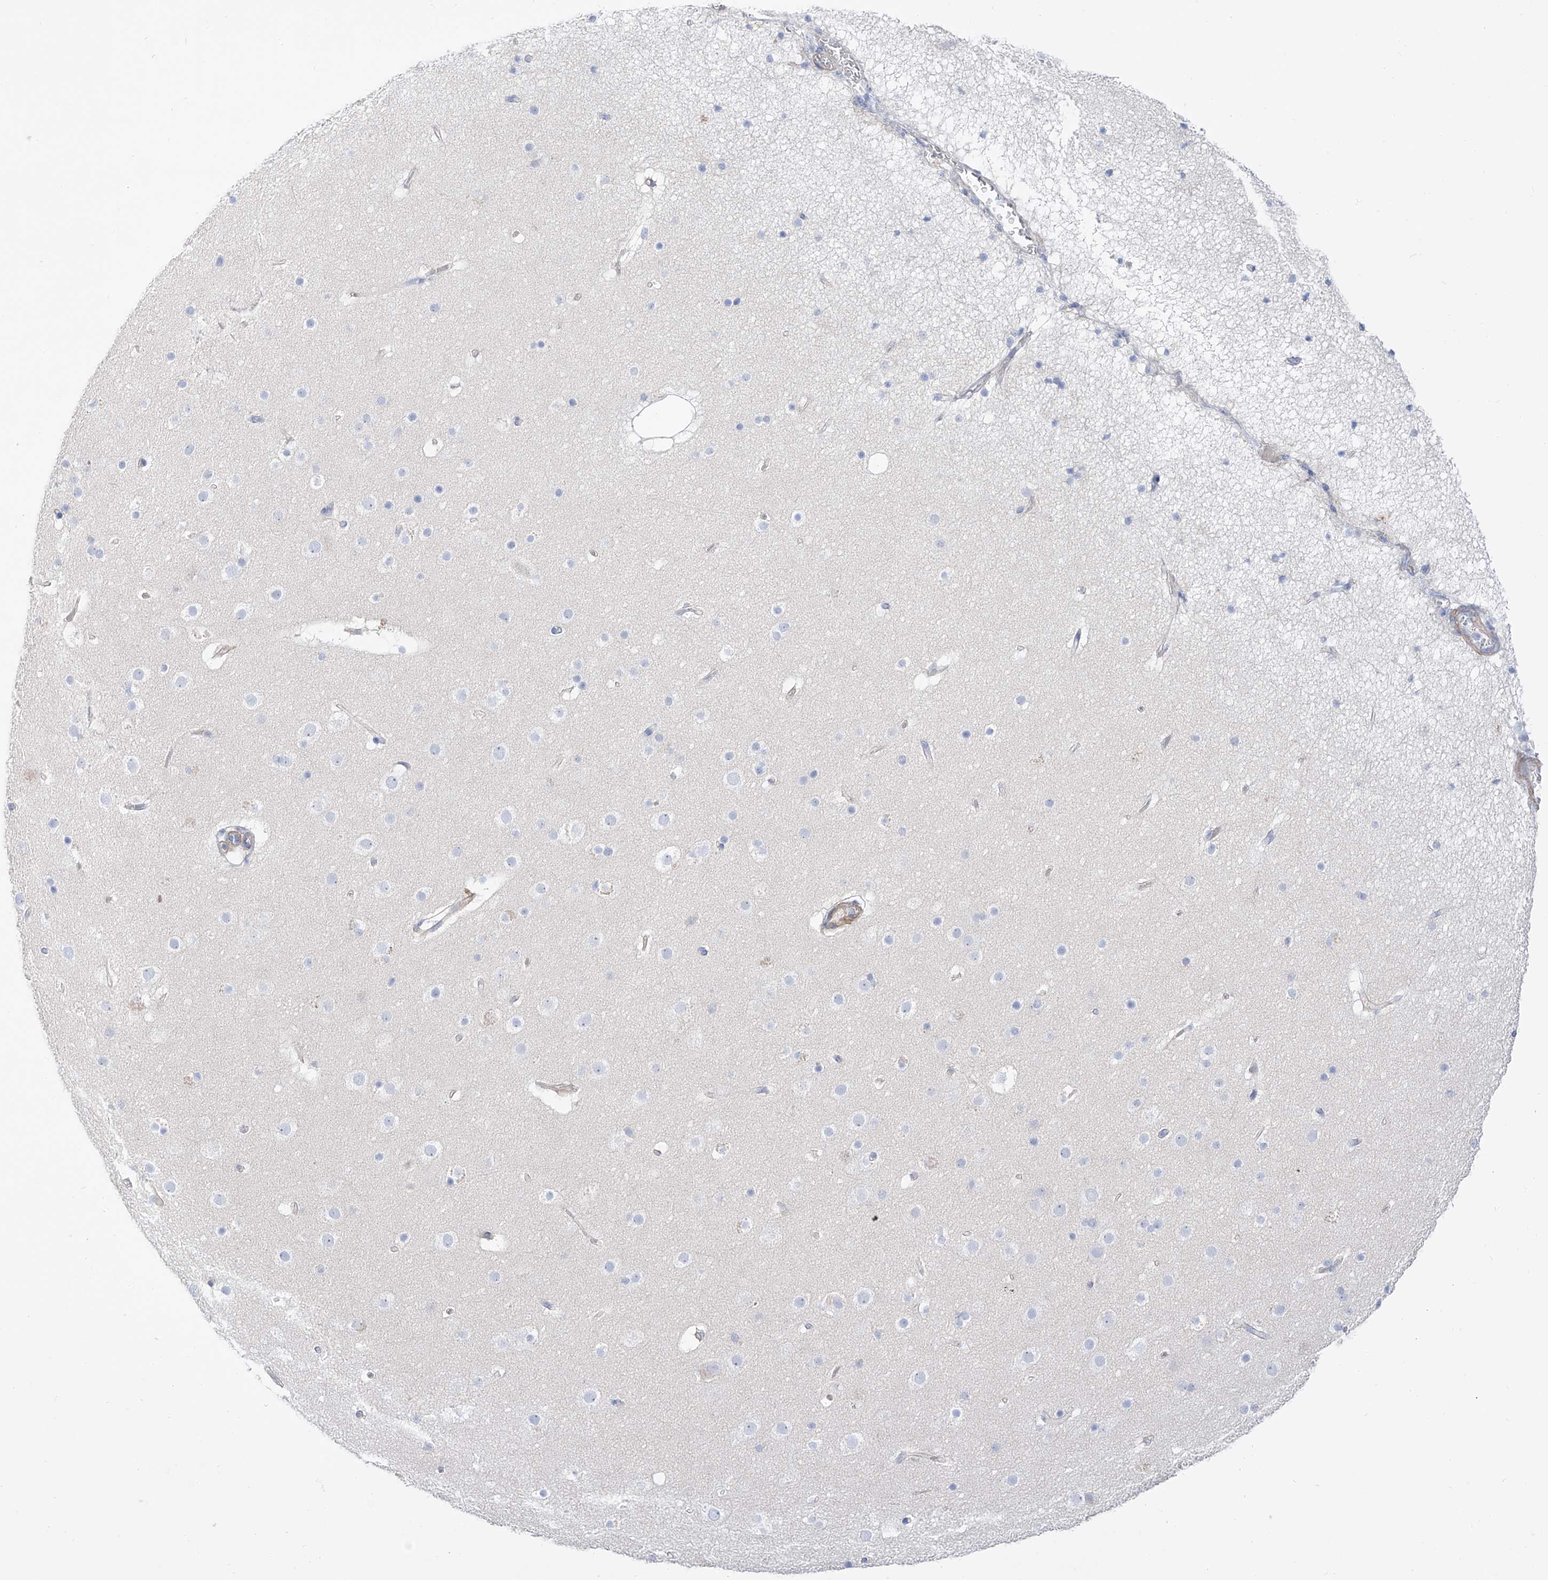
{"staining": {"intensity": "moderate", "quantity": "<25%", "location": "cytoplasmic/membranous"}, "tissue": "cerebral cortex", "cell_type": "Endothelial cells", "image_type": "normal", "snomed": [{"axis": "morphology", "description": "Normal tissue, NOS"}, {"axis": "topography", "description": "Cerebral cortex"}], "caption": "This micrograph reveals immunohistochemistry (IHC) staining of benign cerebral cortex, with low moderate cytoplasmic/membranous positivity in approximately <25% of endothelial cells.", "gene": "LCA5", "patient": {"sex": "male", "age": 57}}